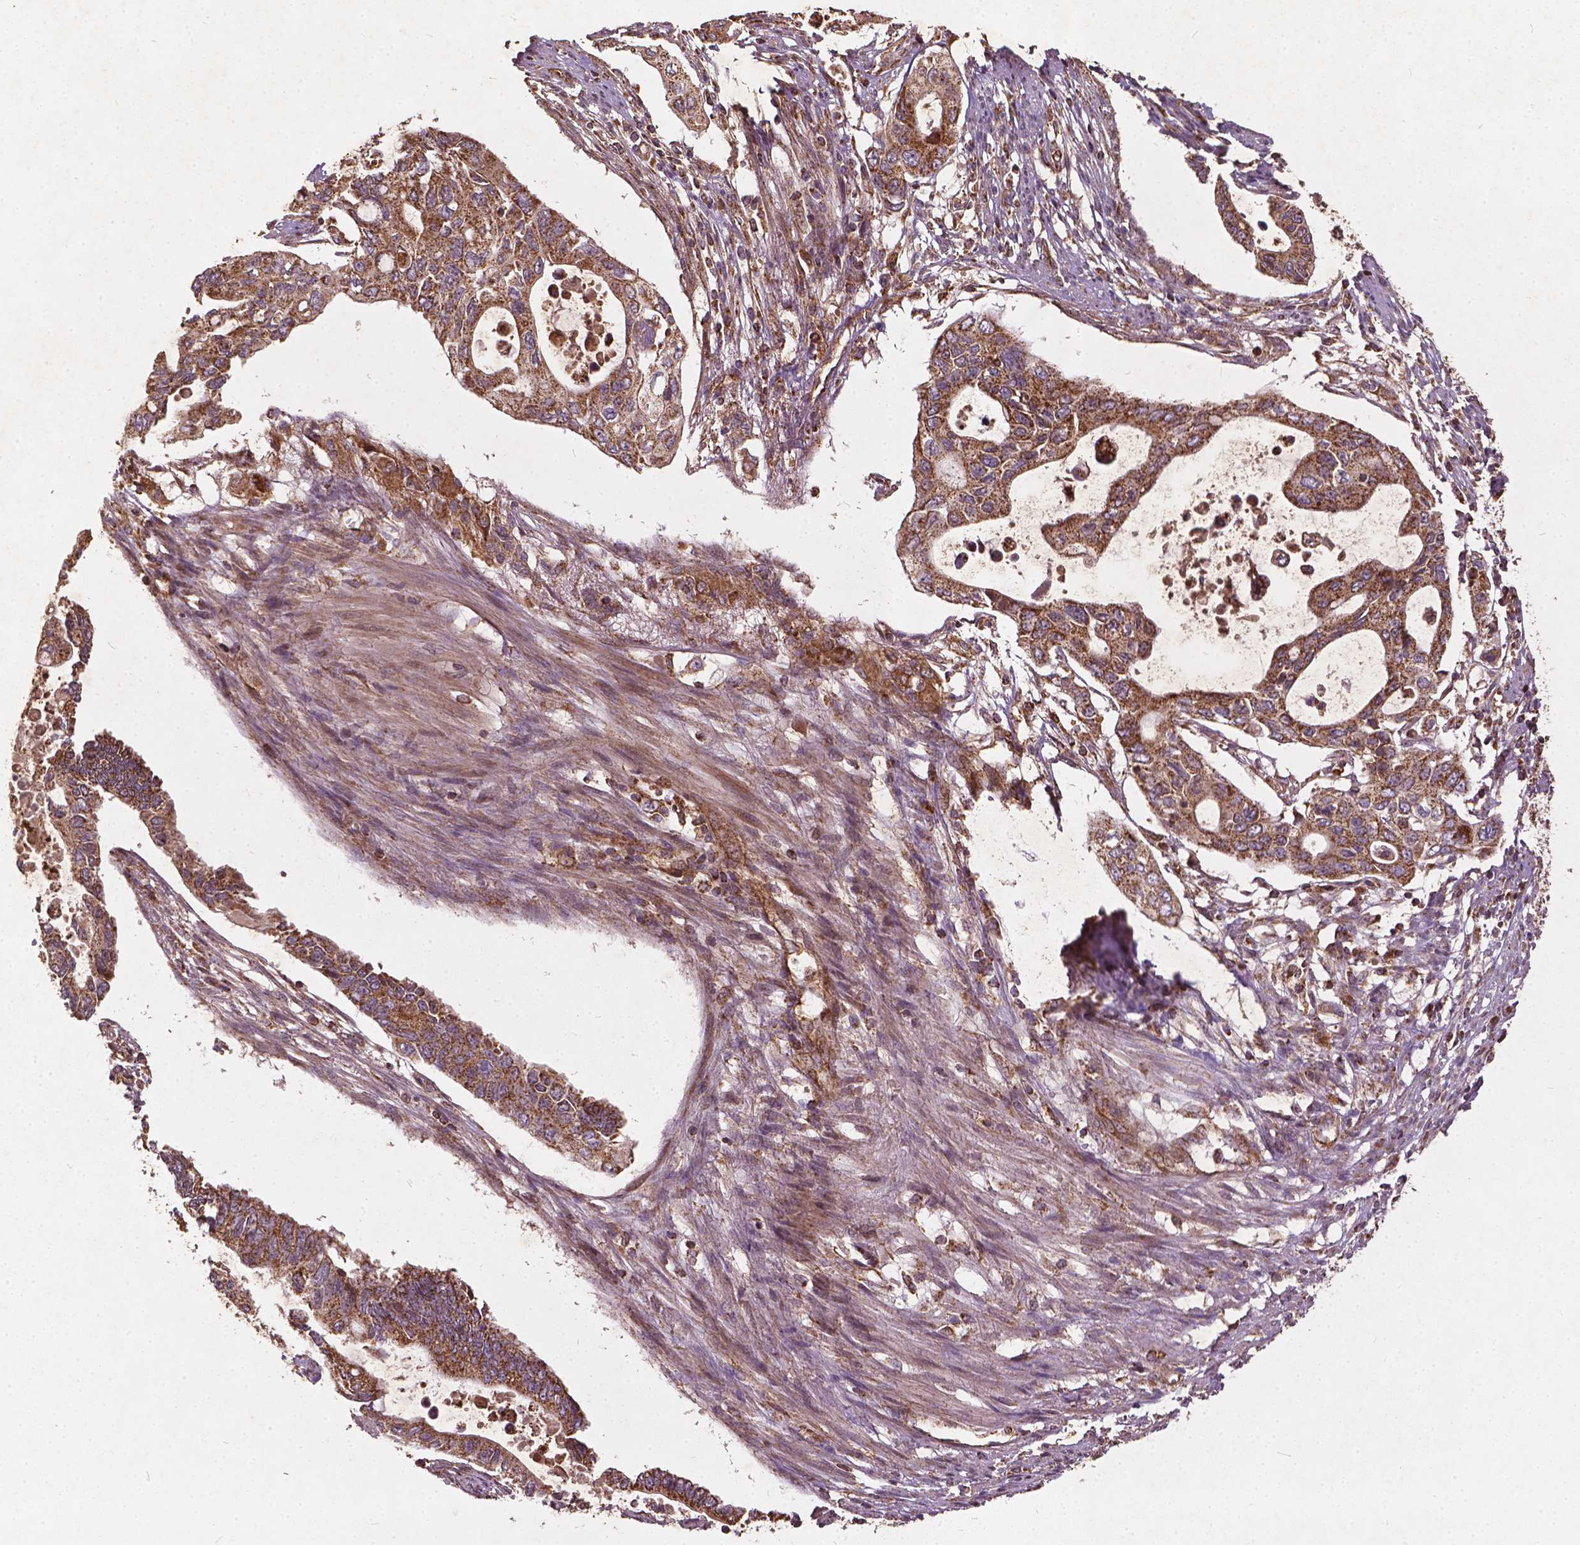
{"staining": {"intensity": "moderate", "quantity": ">75%", "location": "cytoplasmic/membranous"}, "tissue": "pancreatic cancer", "cell_type": "Tumor cells", "image_type": "cancer", "snomed": [{"axis": "morphology", "description": "Adenocarcinoma, NOS"}, {"axis": "topography", "description": "Pancreas"}], "caption": "About >75% of tumor cells in pancreatic cancer (adenocarcinoma) exhibit moderate cytoplasmic/membranous protein staining as visualized by brown immunohistochemical staining.", "gene": "UBXN2A", "patient": {"sex": "female", "age": 63}}